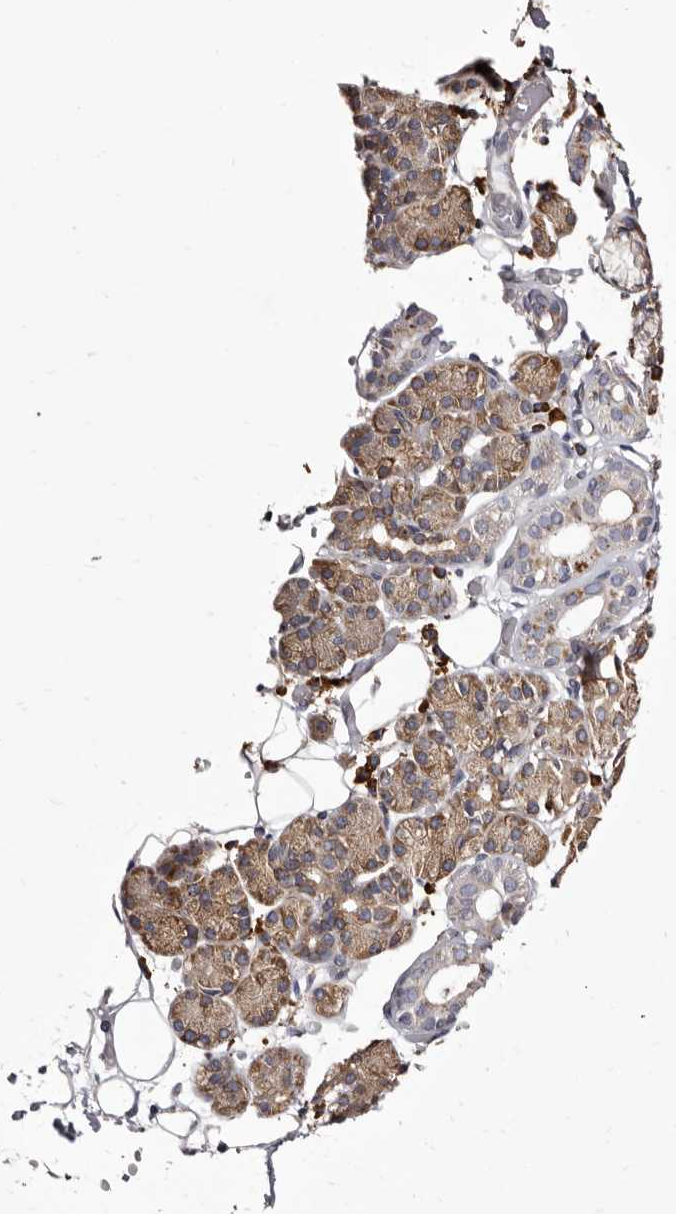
{"staining": {"intensity": "moderate", "quantity": "25%-75%", "location": "cytoplasmic/membranous"}, "tissue": "salivary gland", "cell_type": "Glandular cells", "image_type": "normal", "snomed": [{"axis": "morphology", "description": "Normal tissue, NOS"}, {"axis": "topography", "description": "Salivary gland"}], "caption": "Immunohistochemical staining of benign human salivary gland demonstrates medium levels of moderate cytoplasmic/membranous expression in approximately 25%-75% of glandular cells.", "gene": "ACBD6", "patient": {"sex": "male", "age": 63}}